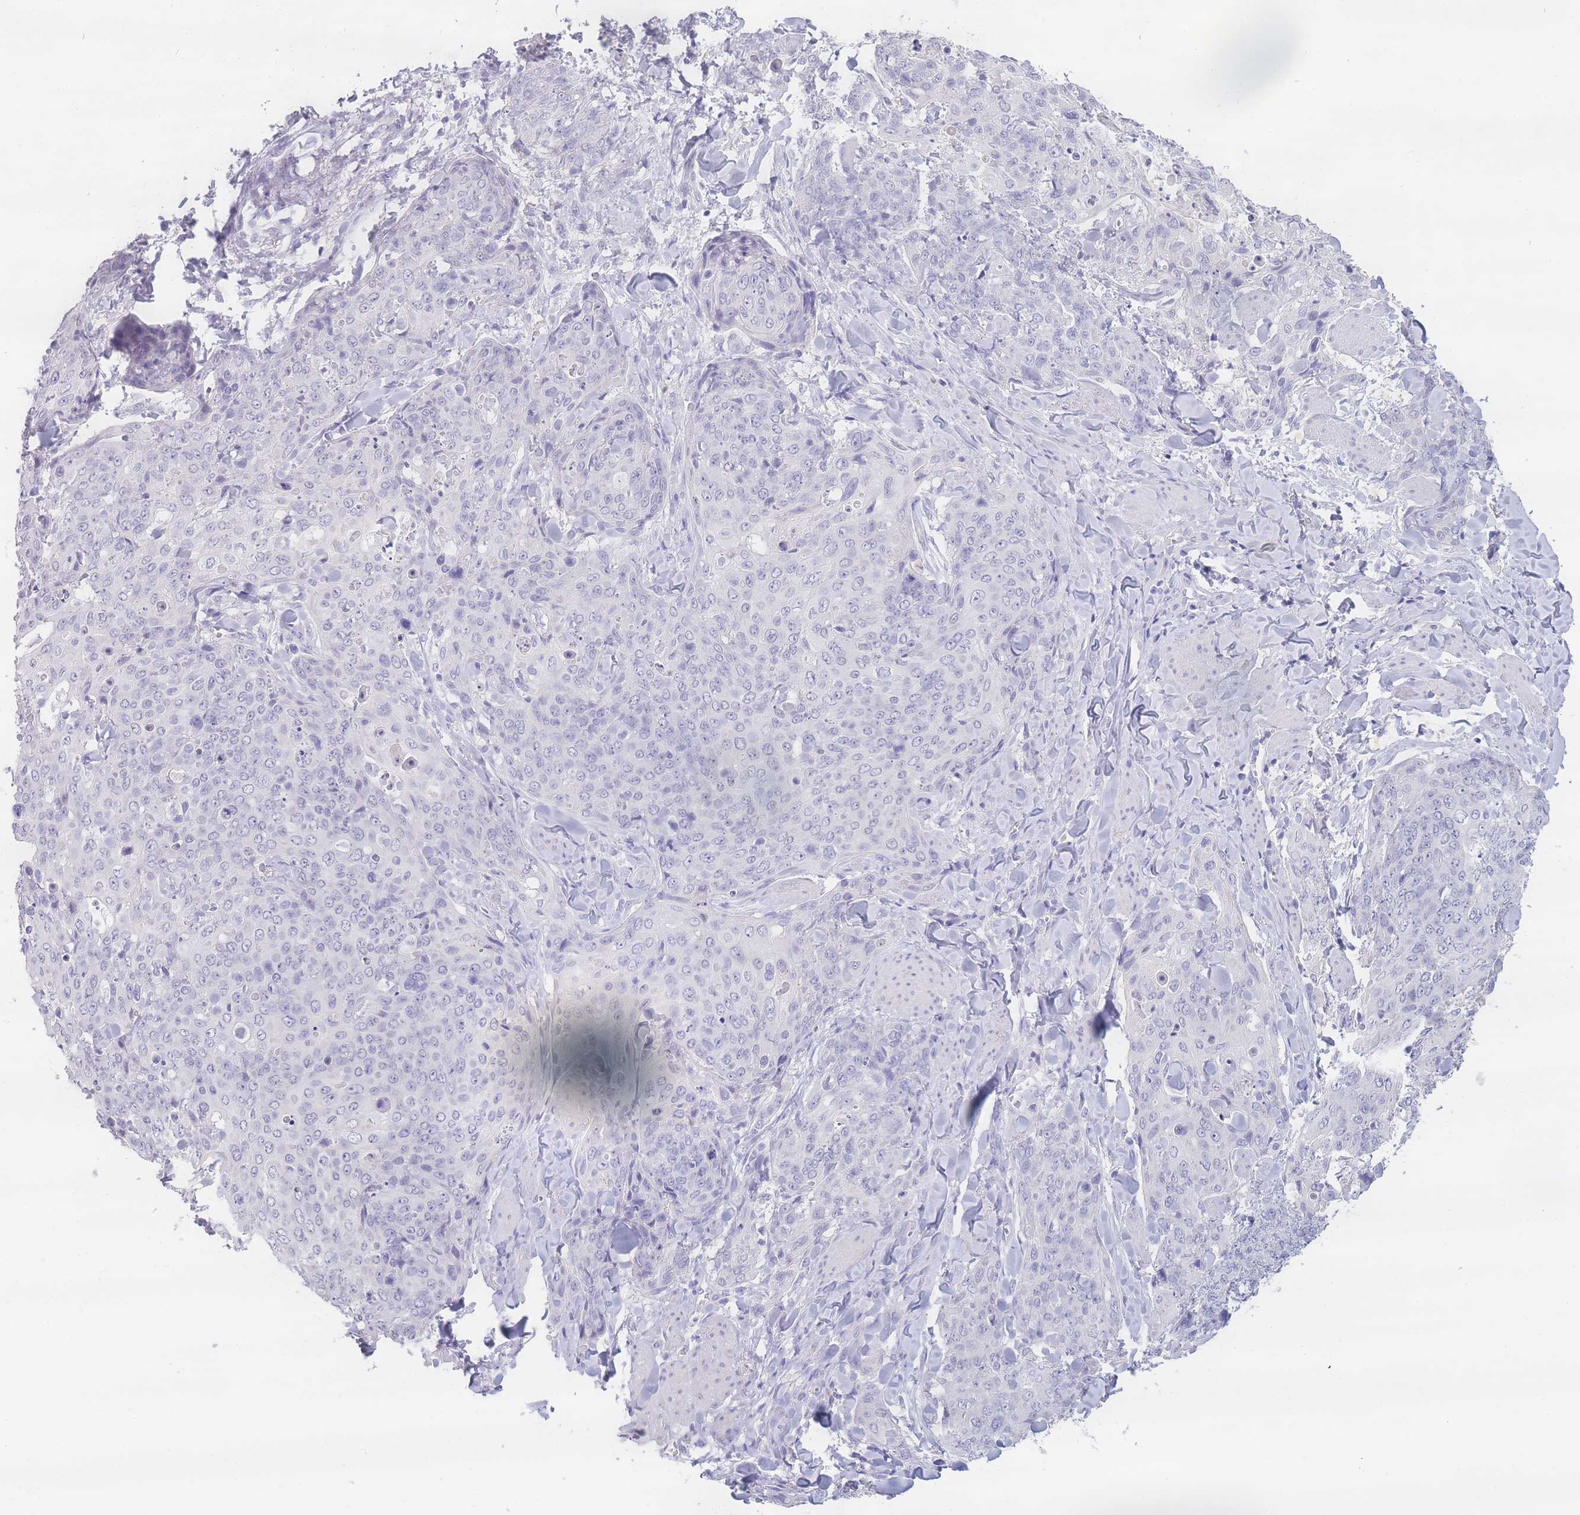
{"staining": {"intensity": "negative", "quantity": "none", "location": "none"}, "tissue": "skin cancer", "cell_type": "Tumor cells", "image_type": "cancer", "snomed": [{"axis": "morphology", "description": "Squamous cell carcinoma, NOS"}, {"axis": "topography", "description": "Skin"}, {"axis": "topography", "description": "Vulva"}], "caption": "IHC micrograph of skin cancer stained for a protein (brown), which shows no positivity in tumor cells. (Immunohistochemistry, brightfield microscopy, high magnification).", "gene": "INS", "patient": {"sex": "female", "age": 85}}